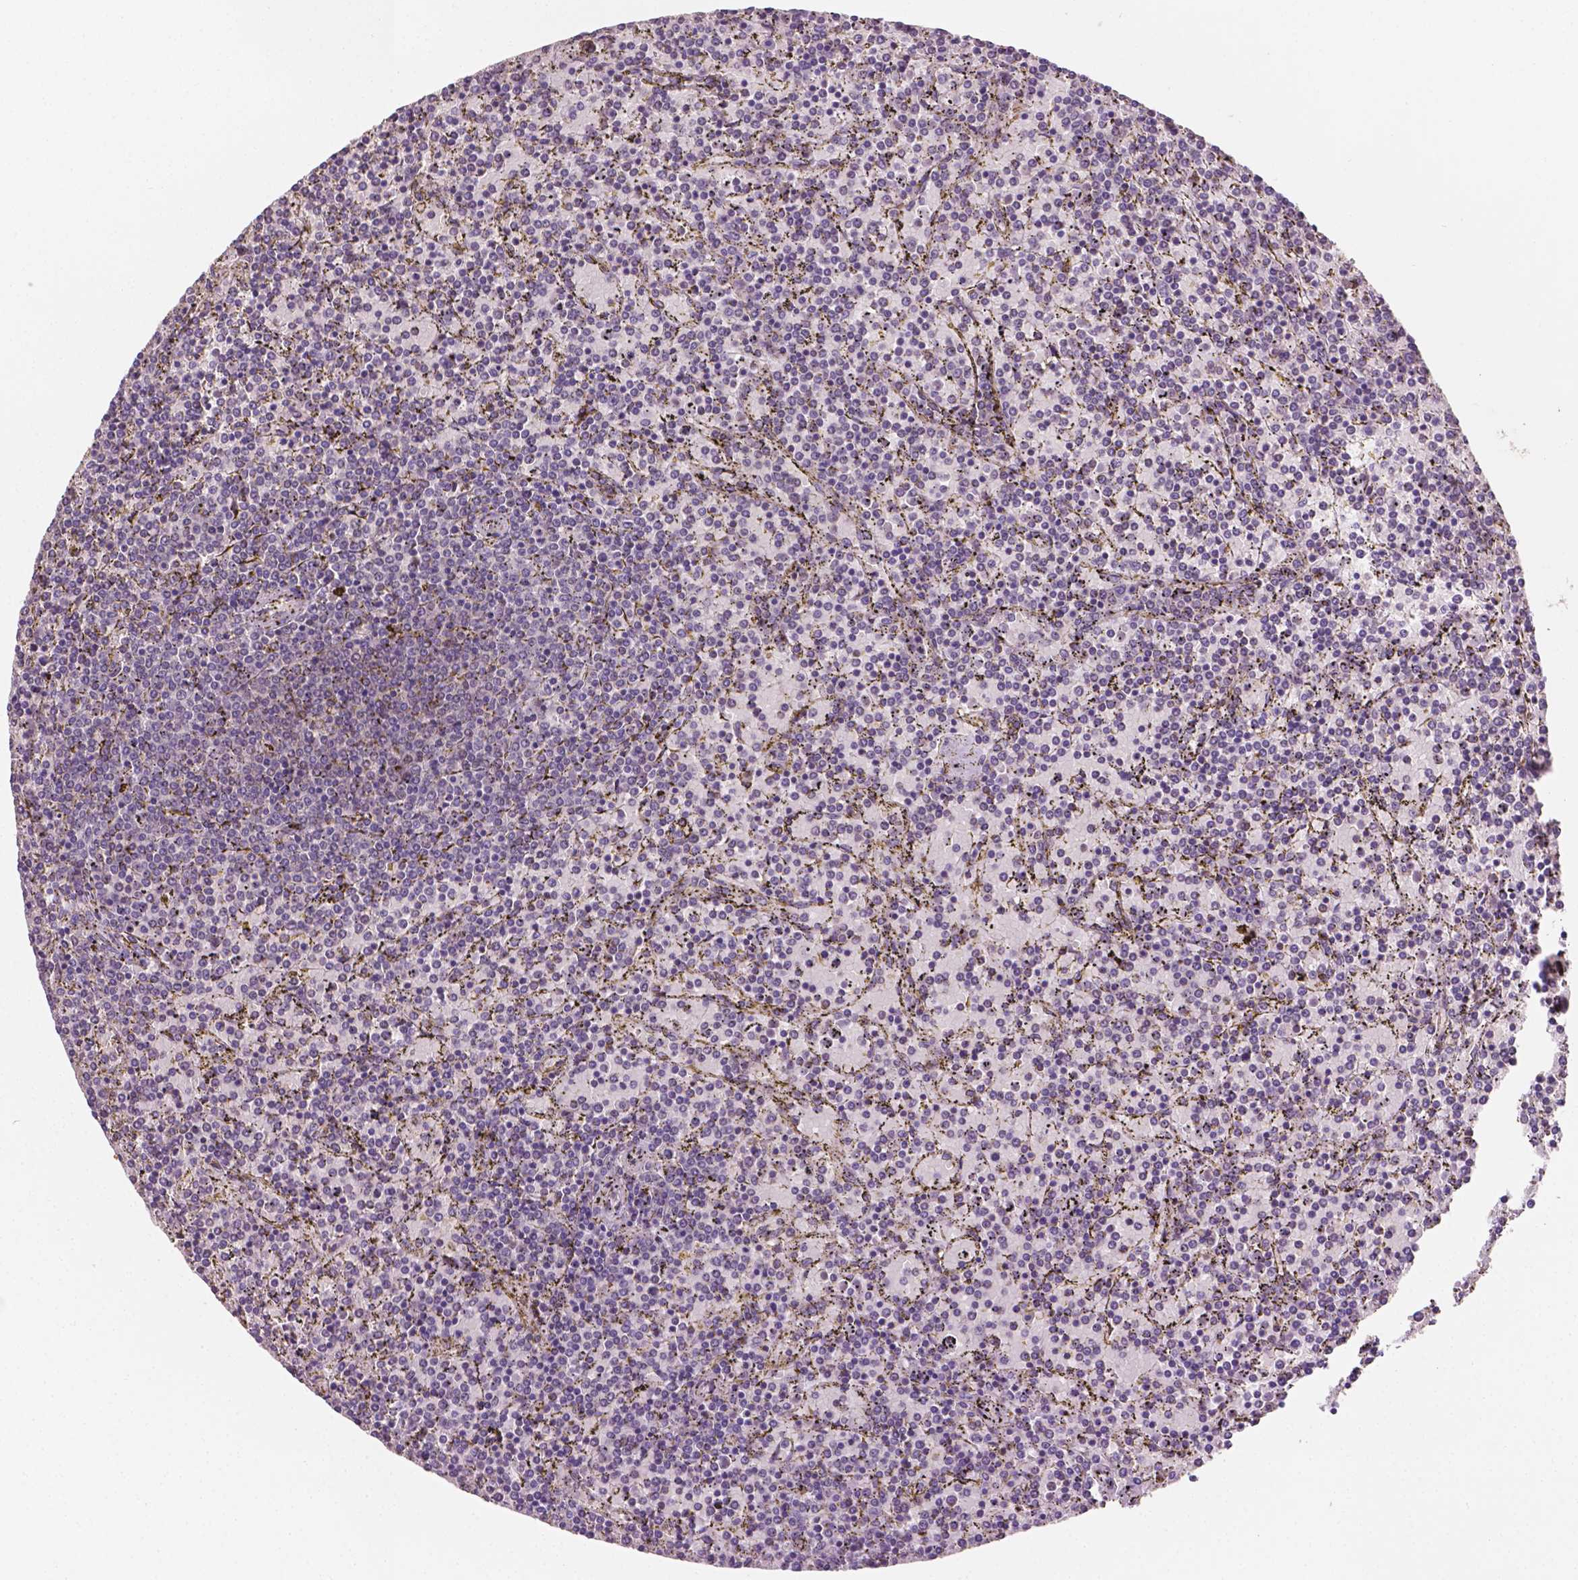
{"staining": {"intensity": "negative", "quantity": "none", "location": "none"}, "tissue": "lymphoma", "cell_type": "Tumor cells", "image_type": "cancer", "snomed": [{"axis": "morphology", "description": "Malignant lymphoma, non-Hodgkin's type, Low grade"}, {"axis": "topography", "description": "Spleen"}], "caption": "This is a image of immunohistochemistry staining of lymphoma, which shows no expression in tumor cells.", "gene": "MROH6", "patient": {"sex": "female", "age": 77}}